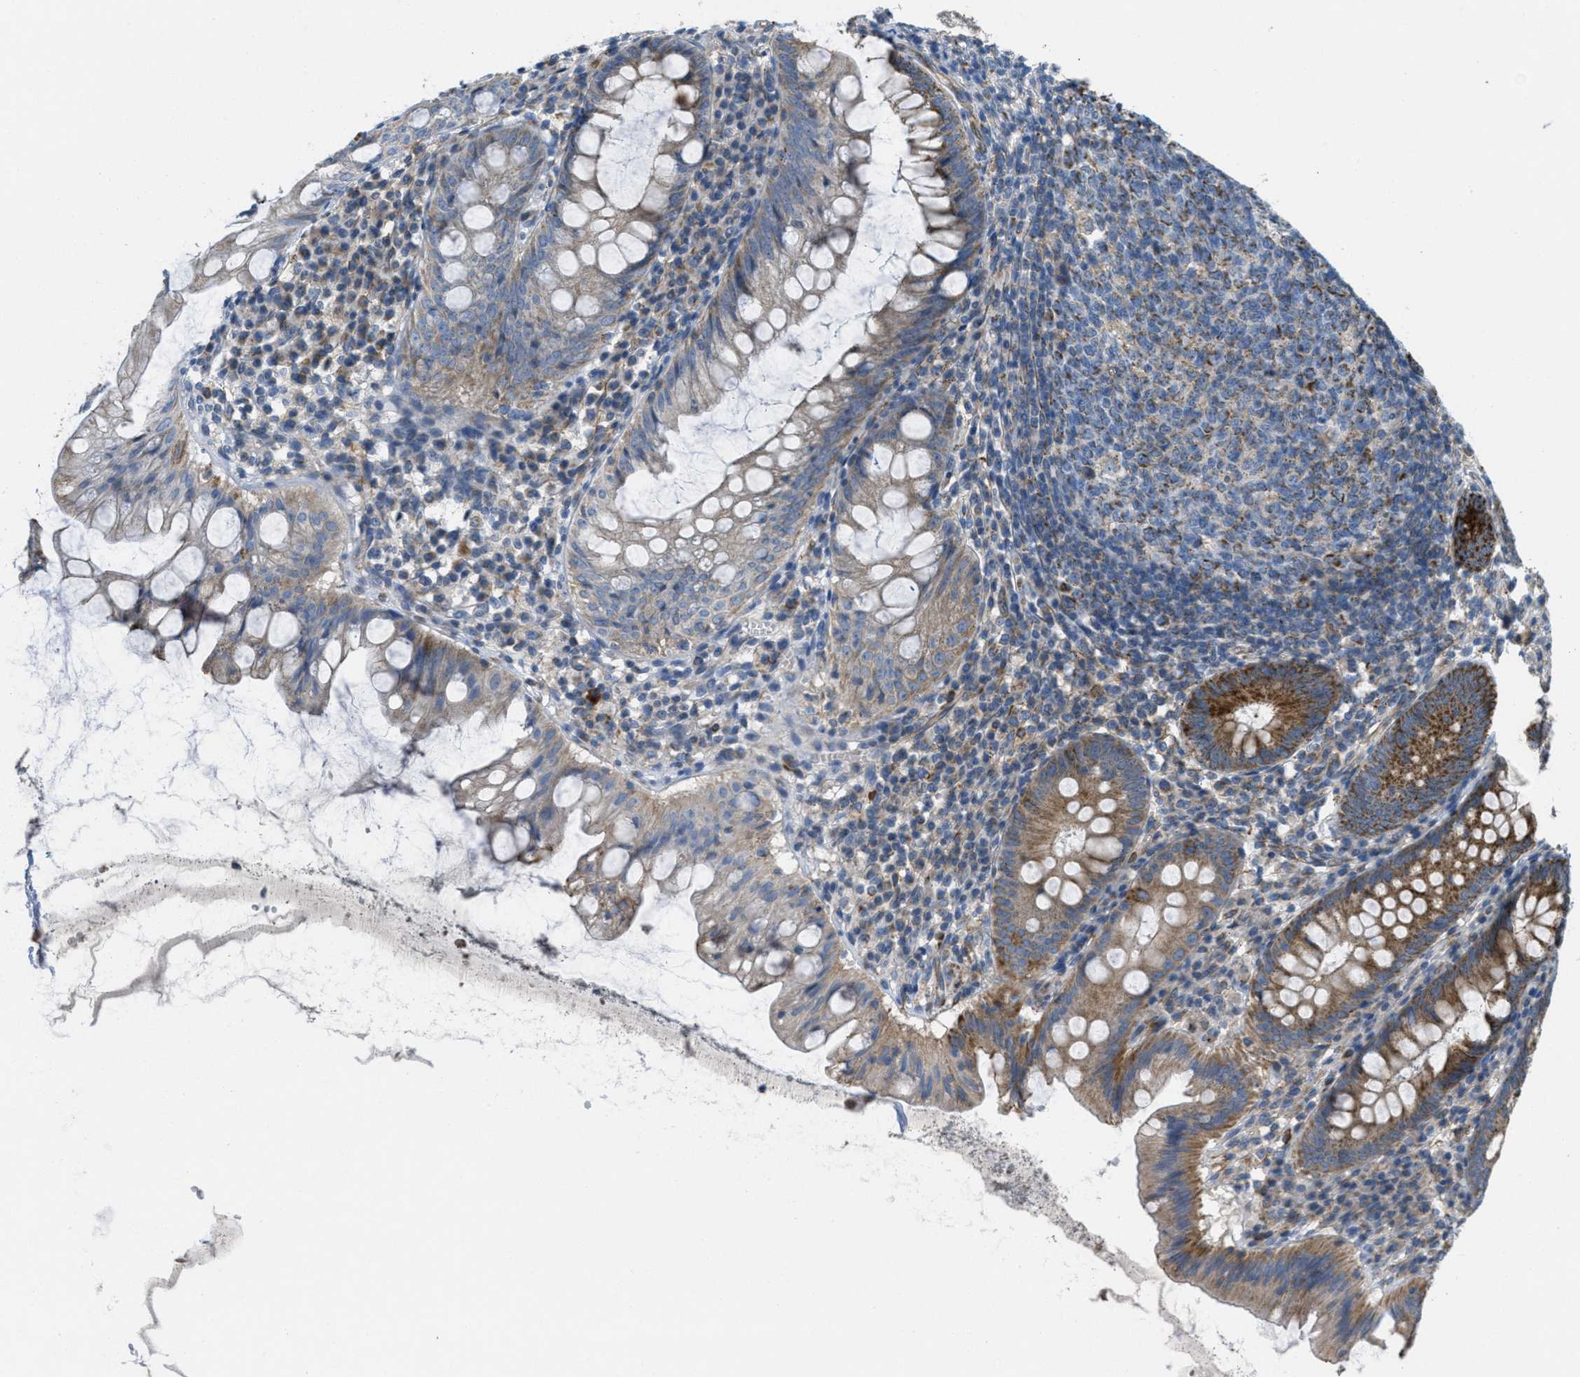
{"staining": {"intensity": "strong", "quantity": ">75%", "location": "cytoplasmic/membranous"}, "tissue": "appendix", "cell_type": "Glandular cells", "image_type": "normal", "snomed": [{"axis": "morphology", "description": "Normal tissue, NOS"}, {"axis": "topography", "description": "Appendix"}], "caption": "Immunohistochemical staining of normal human appendix reveals >75% levels of strong cytoplasmic/membranous protein positivity in approximately >75% of glandular cells.", "gene": "BTN3A1", "patient": {"sex": "male", "age": 56}}